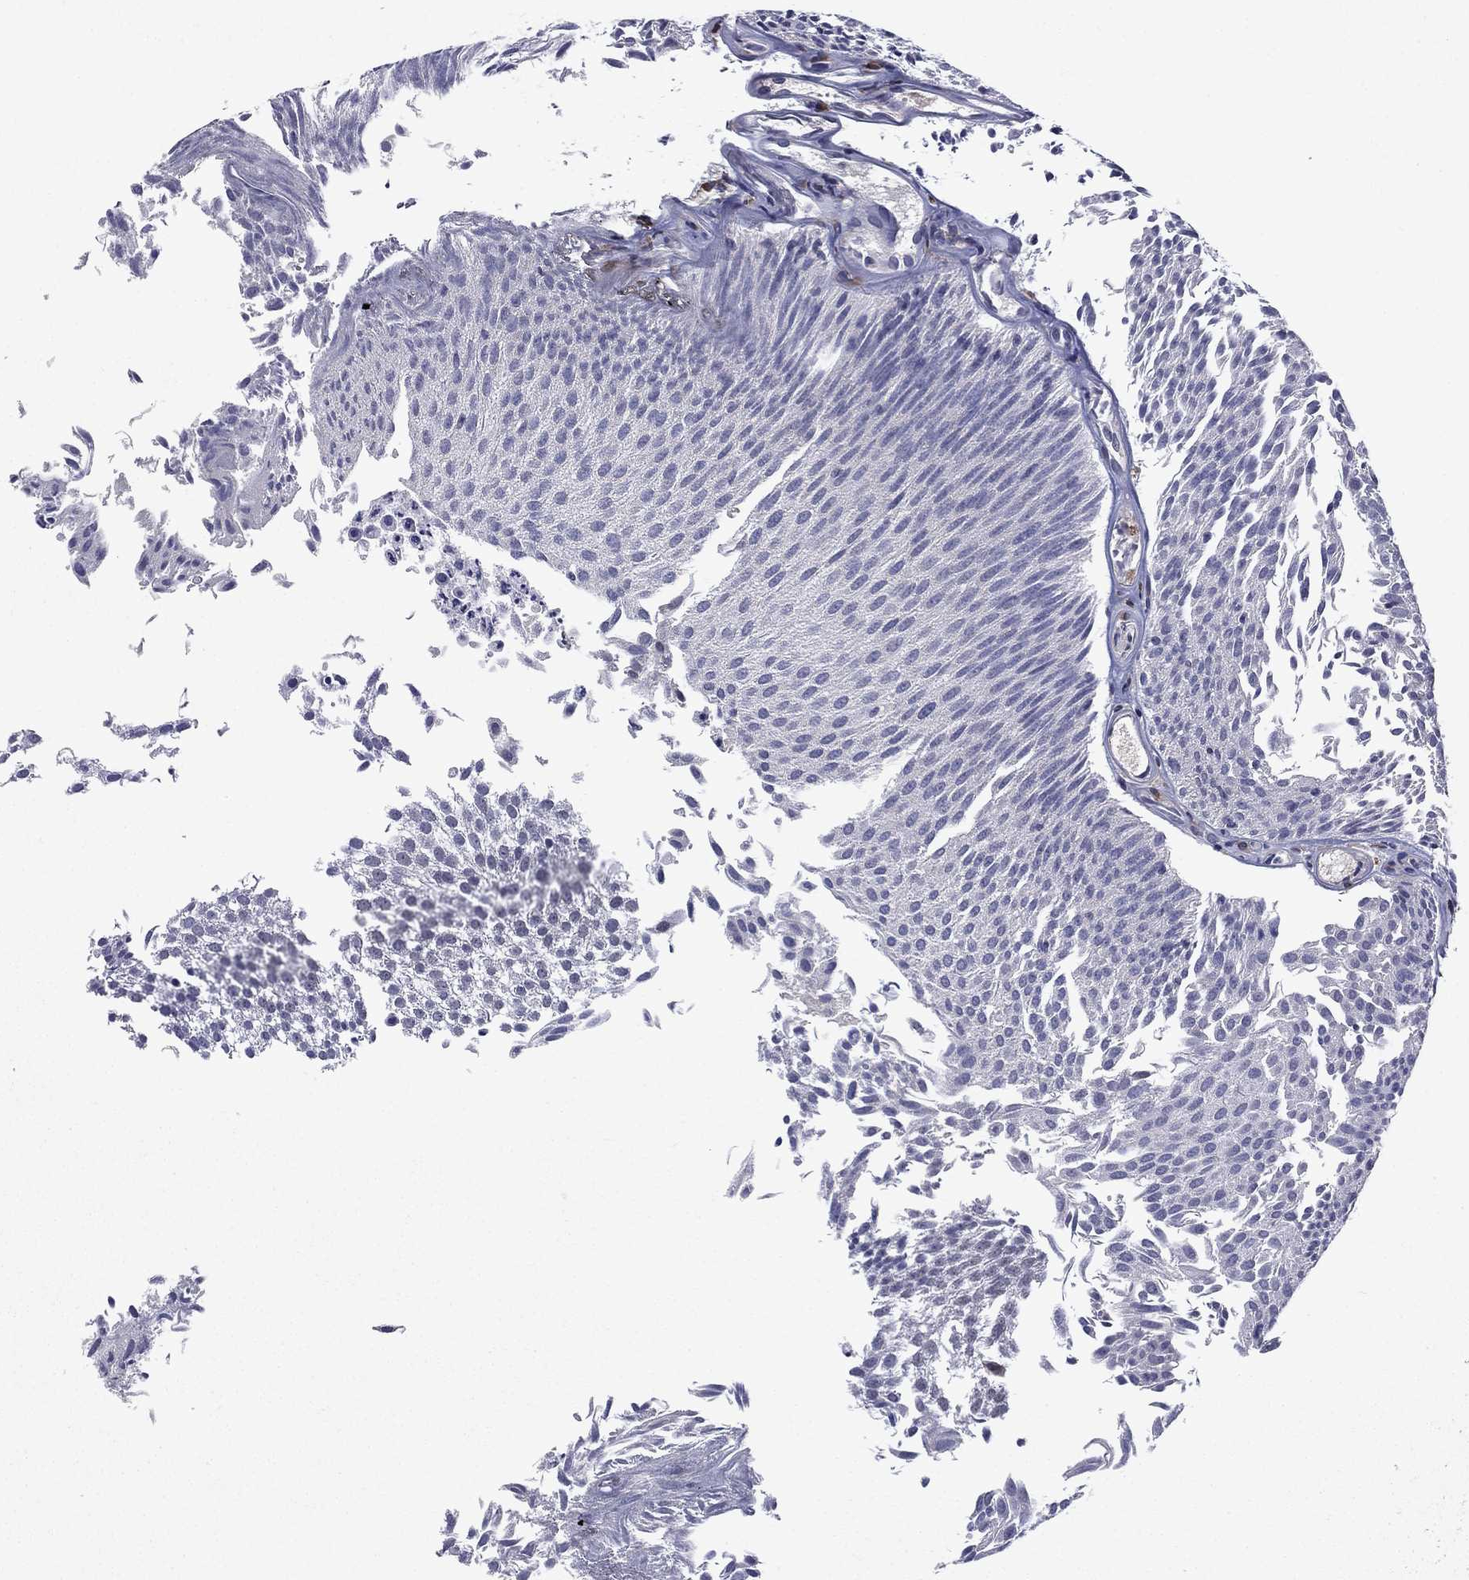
{"staining": {"intensity": "negative", "quantity": "none", "location": "none"}, "tissue": "urothelial cancer", "cell_type": "Tumor cells", "image_type": "cancer", "snomed": [{"axis": "morphology", "description": "Urothelial carcinoma, Low grade"}, {"axis": "topography", "description": "Urinary bladder"}], "caption": "High magnification brightfield microscopy of urothelial cancer stained with DAB (3,3'-diaminobenzidine) (brown) and counterstained with hematoxylin (blue): tumor cells show no significant positivity.", "gene": "ECM1", "patient": {"sex": "male", "age": 52}}